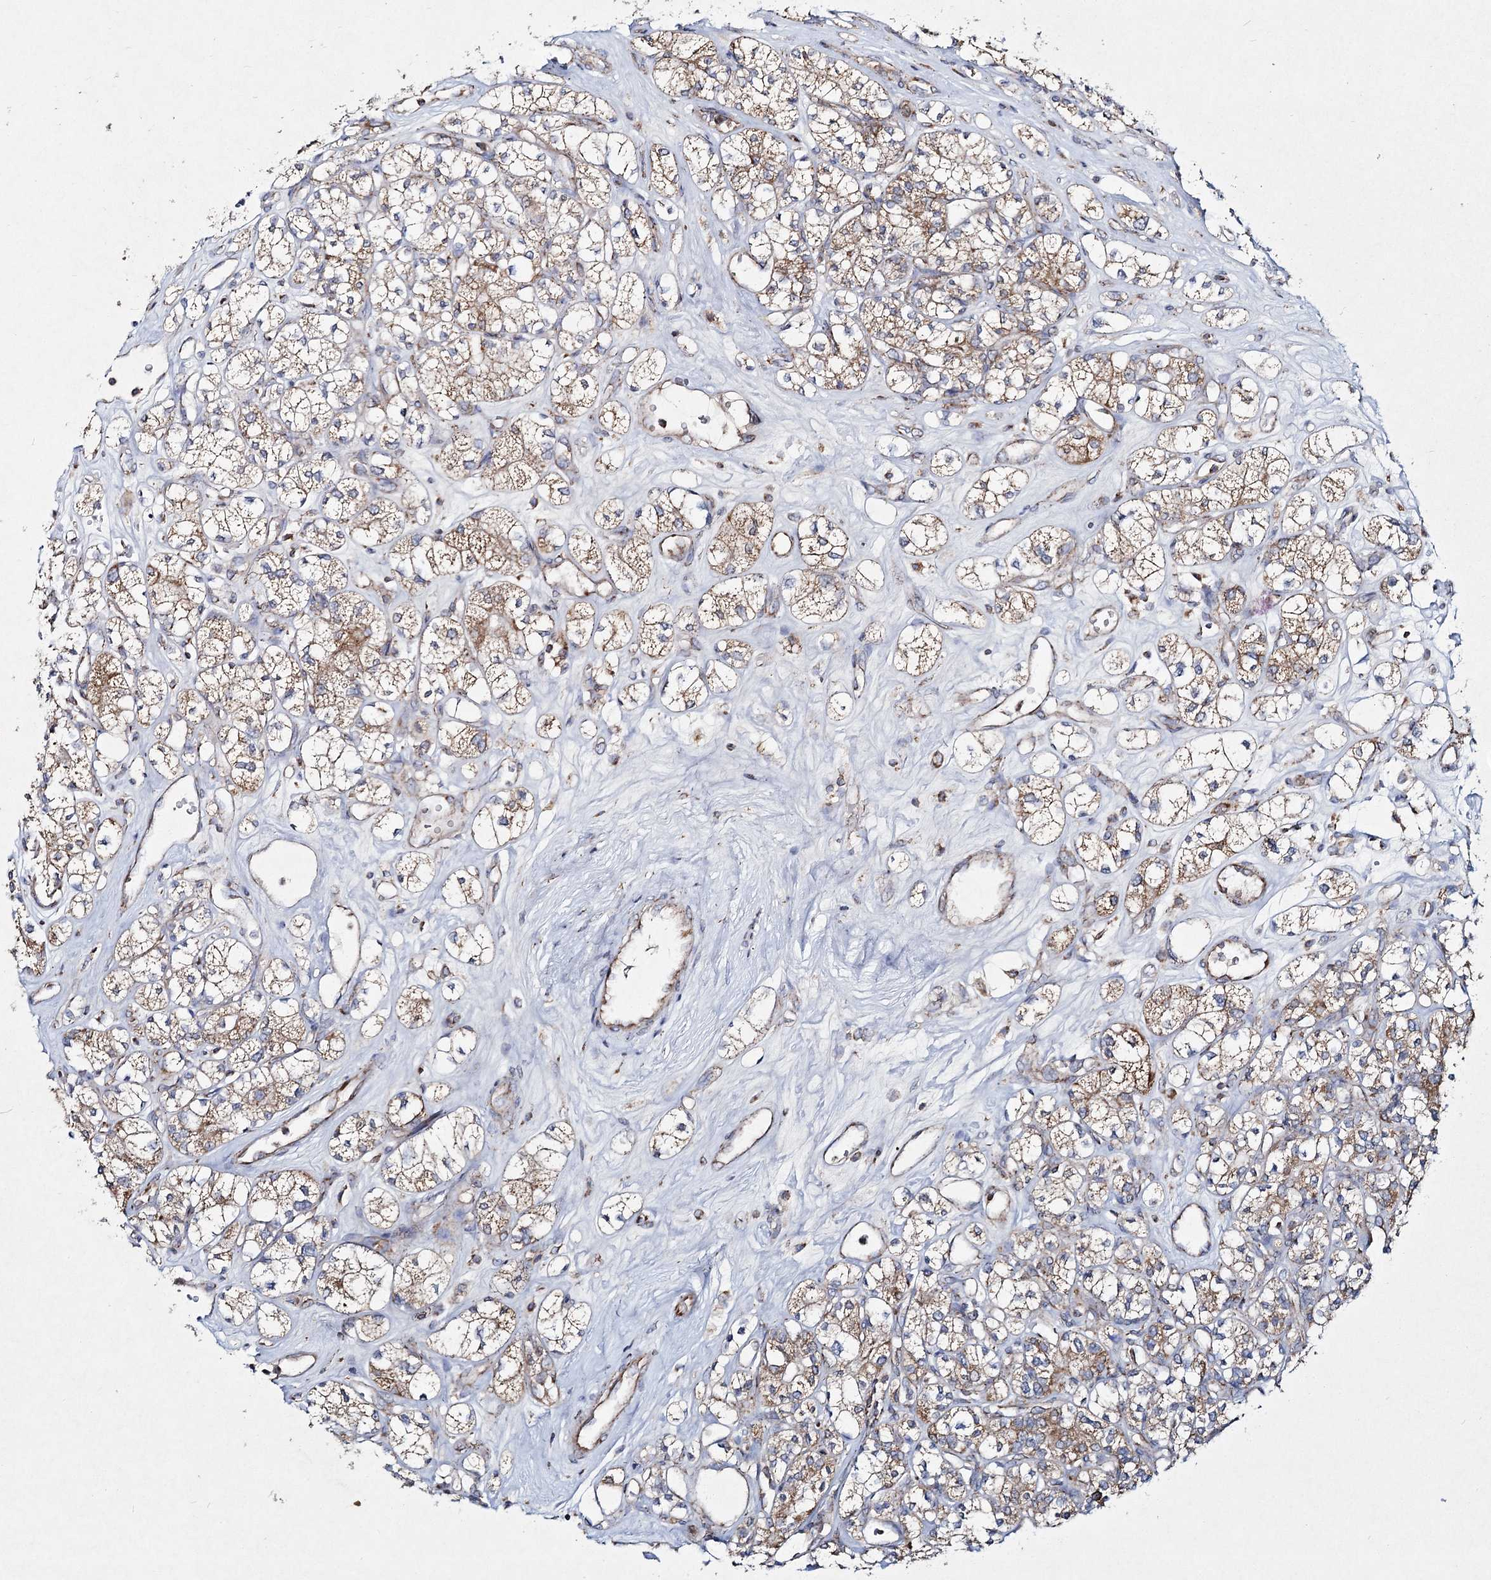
{"staining": {"intensity": "moderate", "quantity": ">75%", "location": "cytoplasmic/membranous"}, "tissue": "renal cancer", "cell_type": "Tumor cells", "image_type": "cancer", "snomed": [{"axis": "morphology", "description": "Adenocarcinoma, NOS"}, {"axis": "topography", "description": "Kidney"}], "caption": "Immunohistochemical staining of renal adenocarcinoma shows moderate cytoplasmic/membranous protein expression in approximately >75% of tumor cells.", "gene": "DNA2", "patient": {"sex": "male", "age": 77}}